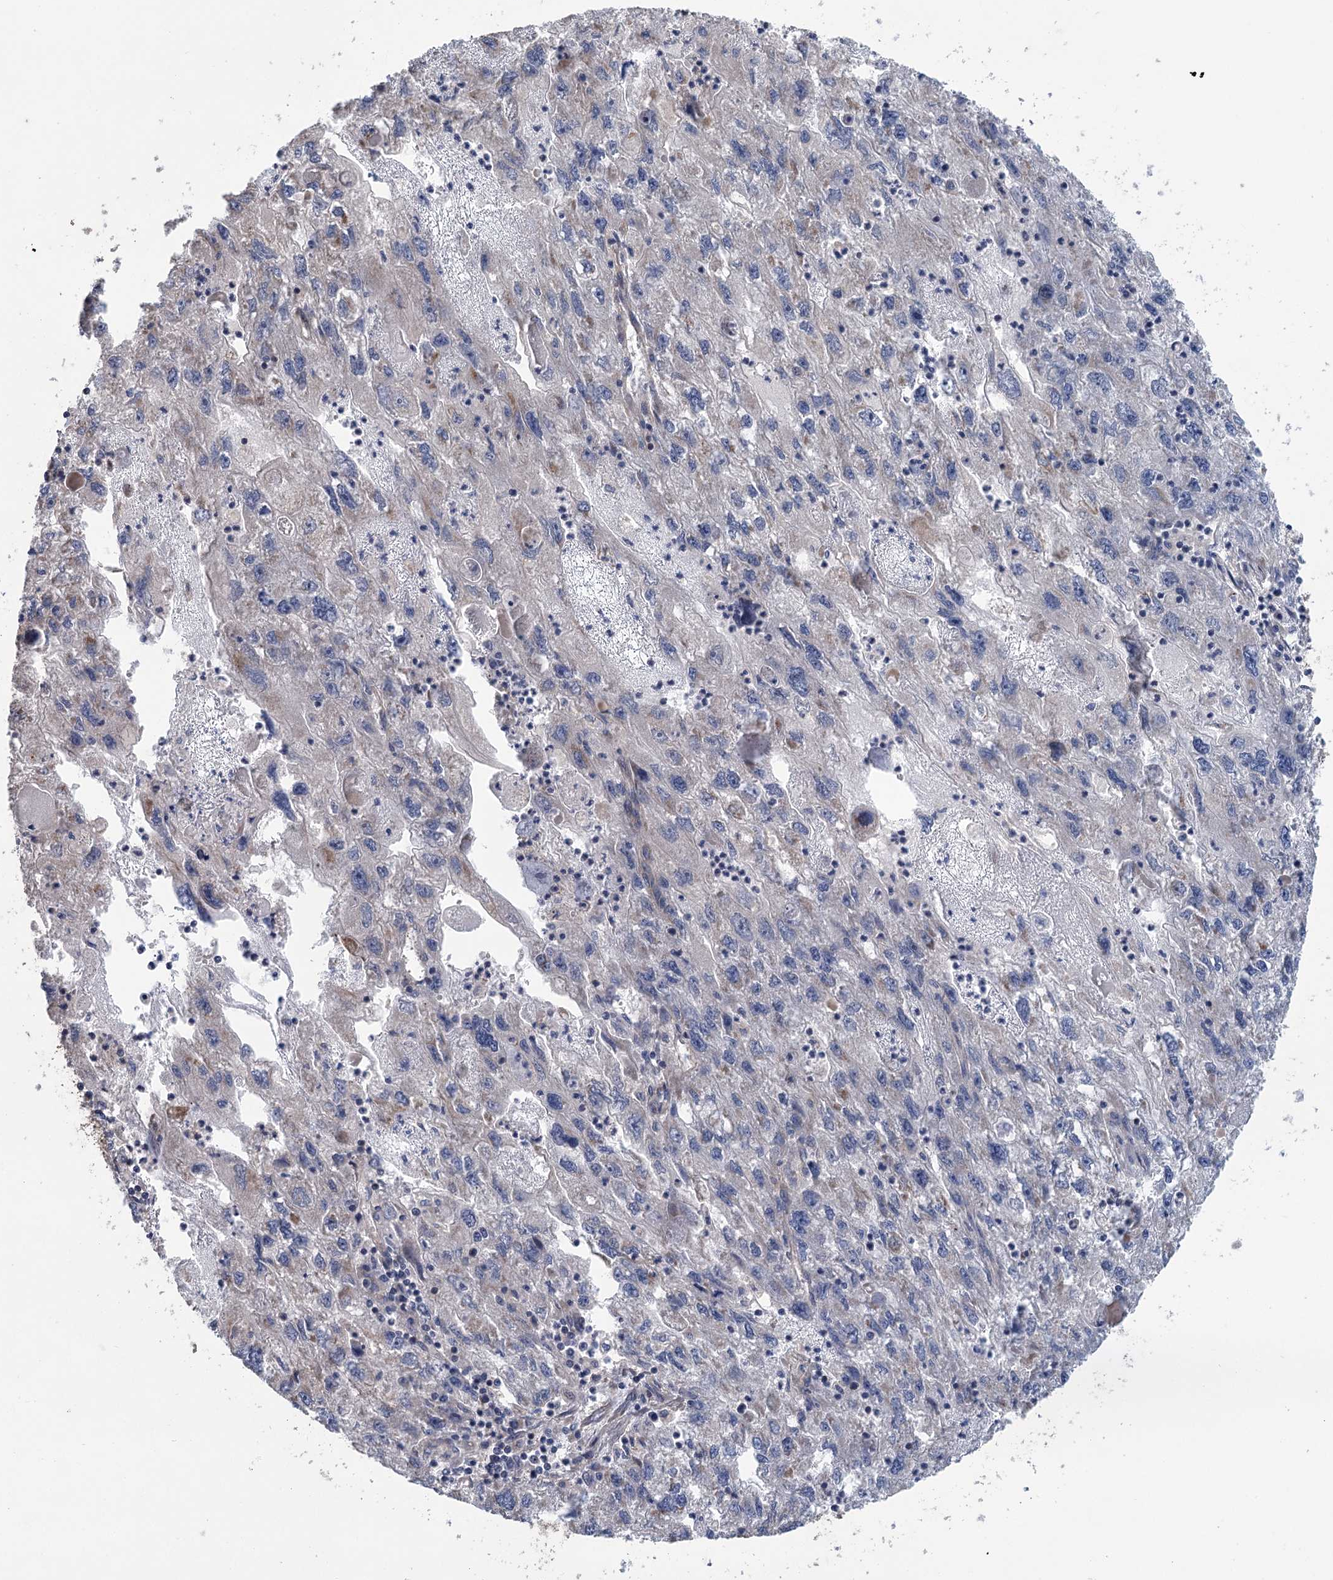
{"staining": {"intensity": "moderate", "quantity": "<25%", "location": "cytoplasmic/membranous"}, "tissue": "endometrial cancer", "cell_type": "Tumor cells", "image_type": "cancer", "snomed": [{"axis": "morphology", "description": "Adenocarcinoma, NOS"}, {"axis": "topography", "description": "Endometrium"}], "caption": "Adenocarcinoma (endometrial) tissue demonstrates moderate cytoplasmic/membranous positivity in about <25% of tumor cells", "gene": "RWDD4", "patient": {"sex": "female", "age": 49}}